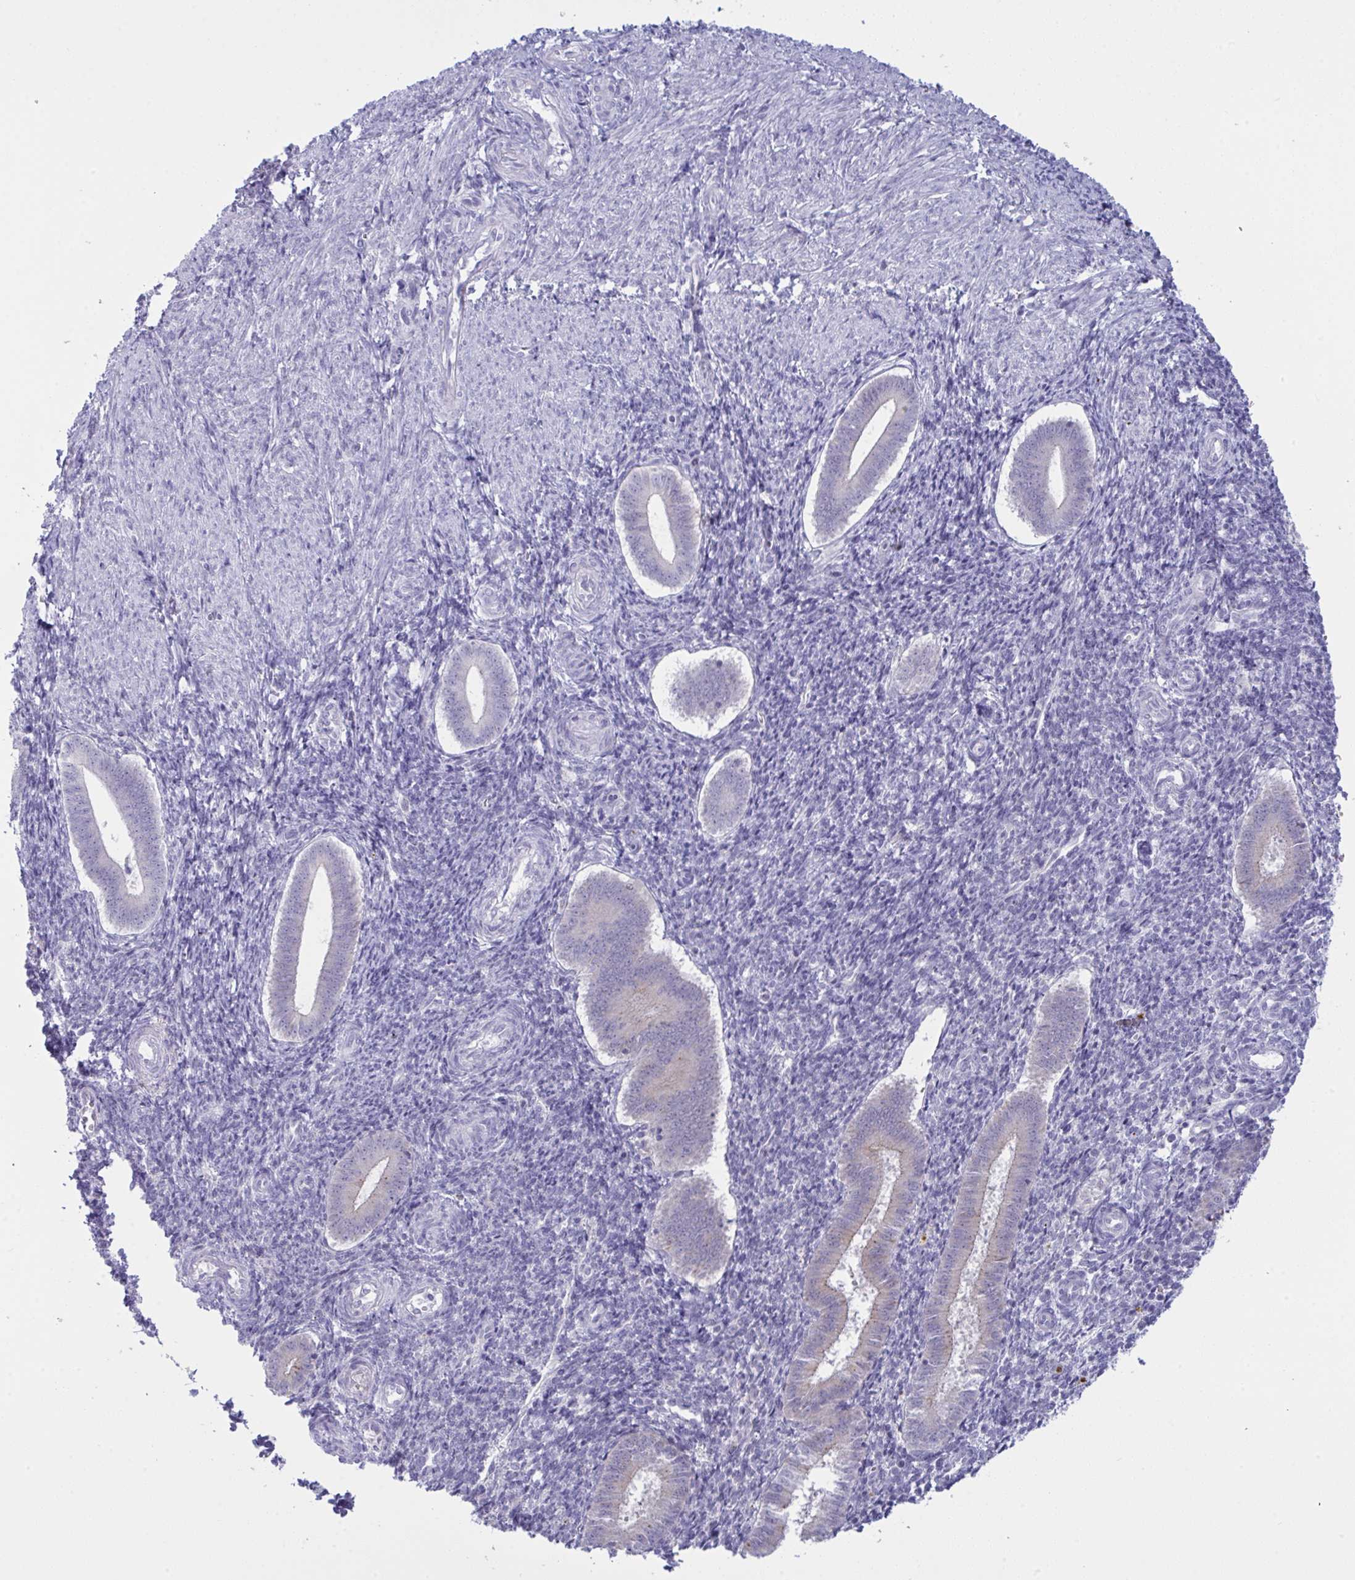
{"staining": {"intensity": "negative", "quantity": "none", "location": "none"}, "tissue": "endometrium", "cell_type": "Cells in endometrial stroma", "image_type": "normal", "snomed": [{"axis": "morphology", "description": "Normal tissue, NOS"}, {"axis": "topography", "description": "Endometrium"}], "caption": "Cells in endometrial stroma show no significant expression in unremarkable endometrium.", "gene": "TENT5D", "patient": {"sex": "female", "age": 25}}